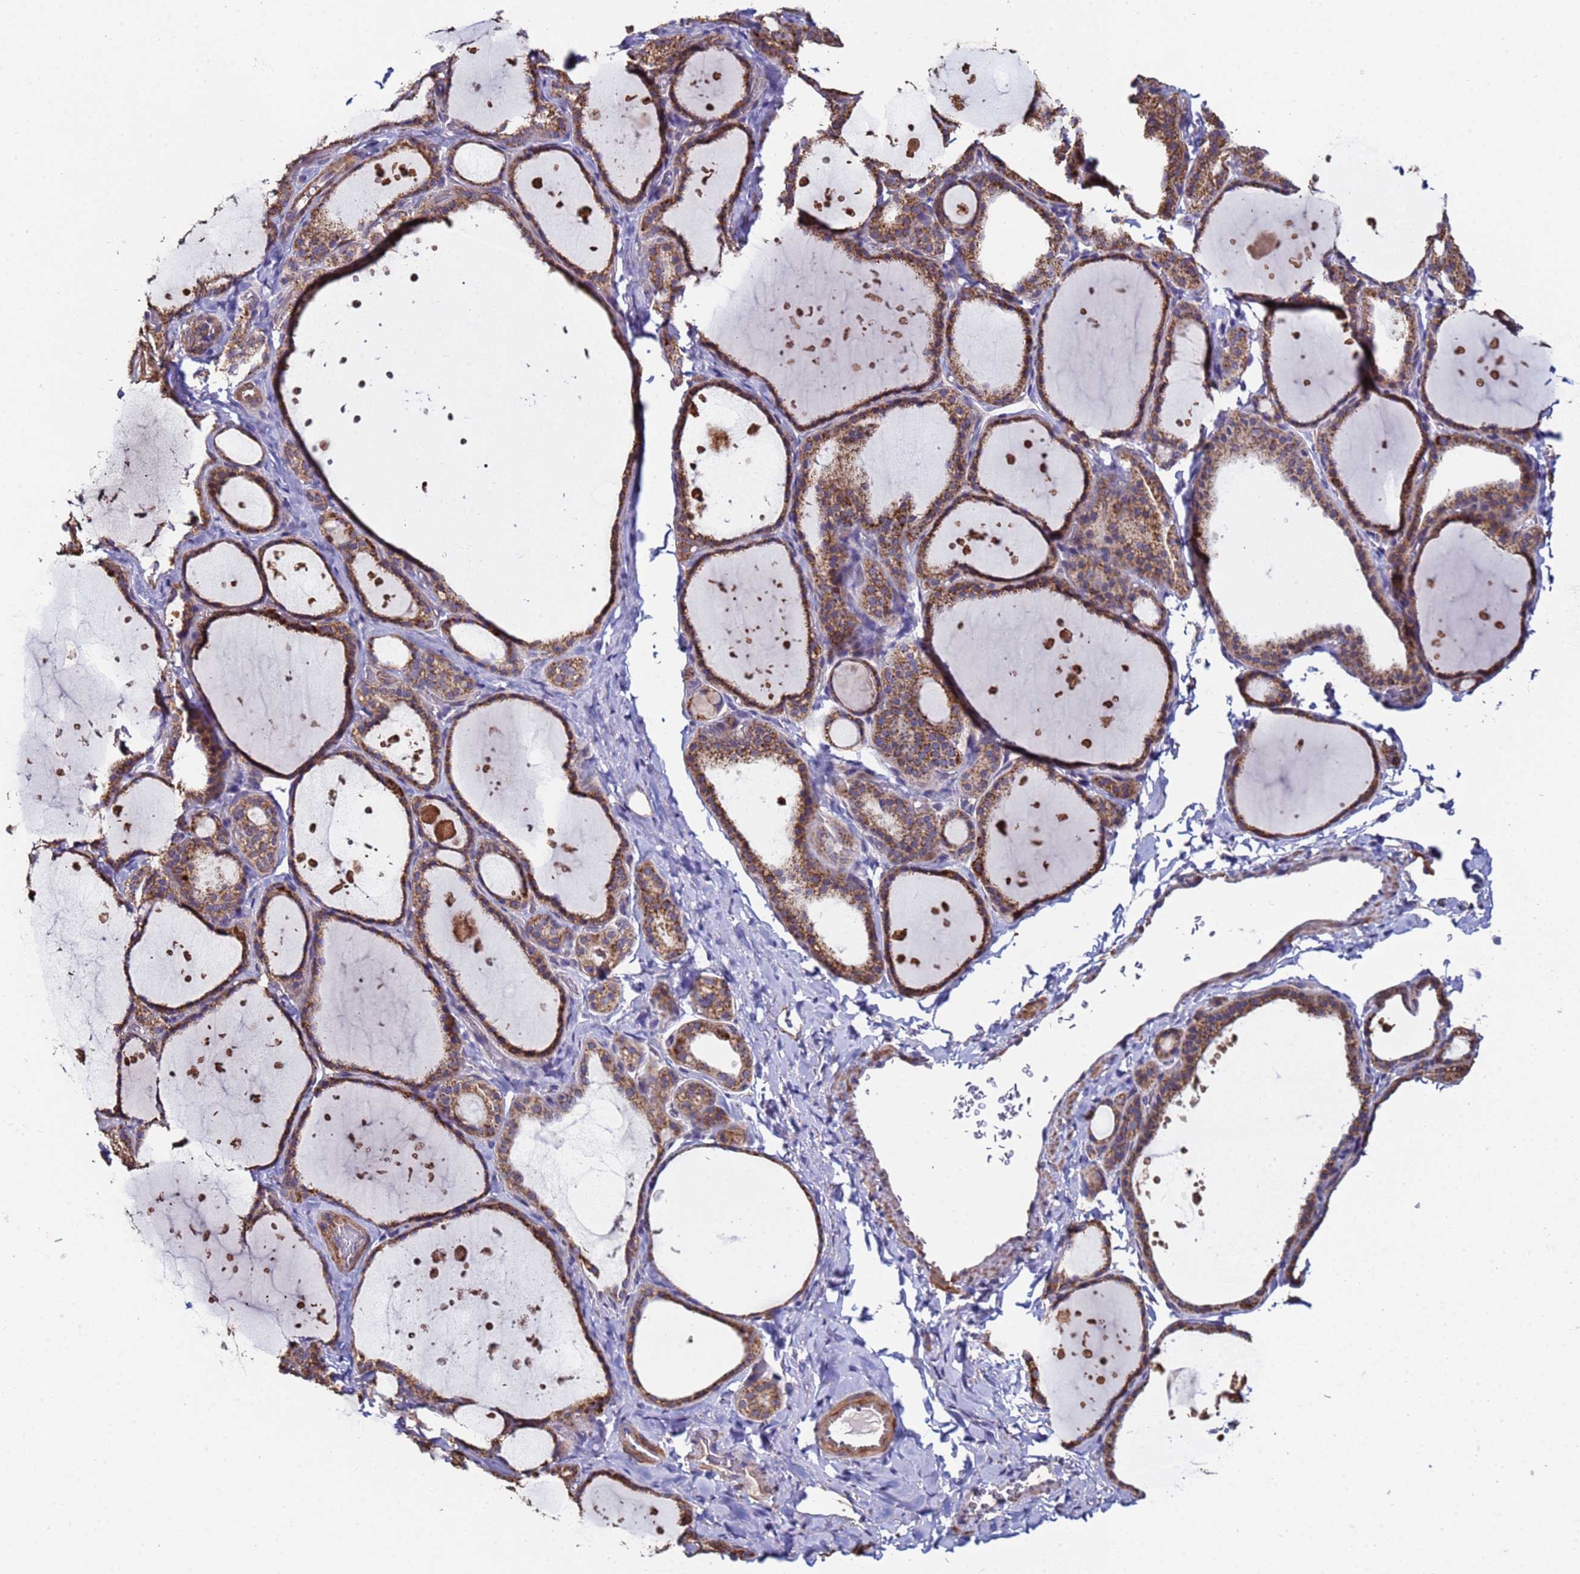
{"staining": {"intensity": "moderate", "quantity": ">75%", "location": "cytoplasmic/membranous"}, "tissue": "thyroid gland", "cell_type": "Glandular cells", "image_type": "normal", "snomed": [{"axis": "morphology", "description": "Normal tissue, NOS"}, {"axis": "topography", "description": "Thyroid gland"}], "caption": "Protein expression analysis of benign thyroid gland shows moderate cytoplasmic/membranous expression in about >75% of glandular cells.", "gene": "CLHC1", "patient": {"sex": "female", "age": 44}}